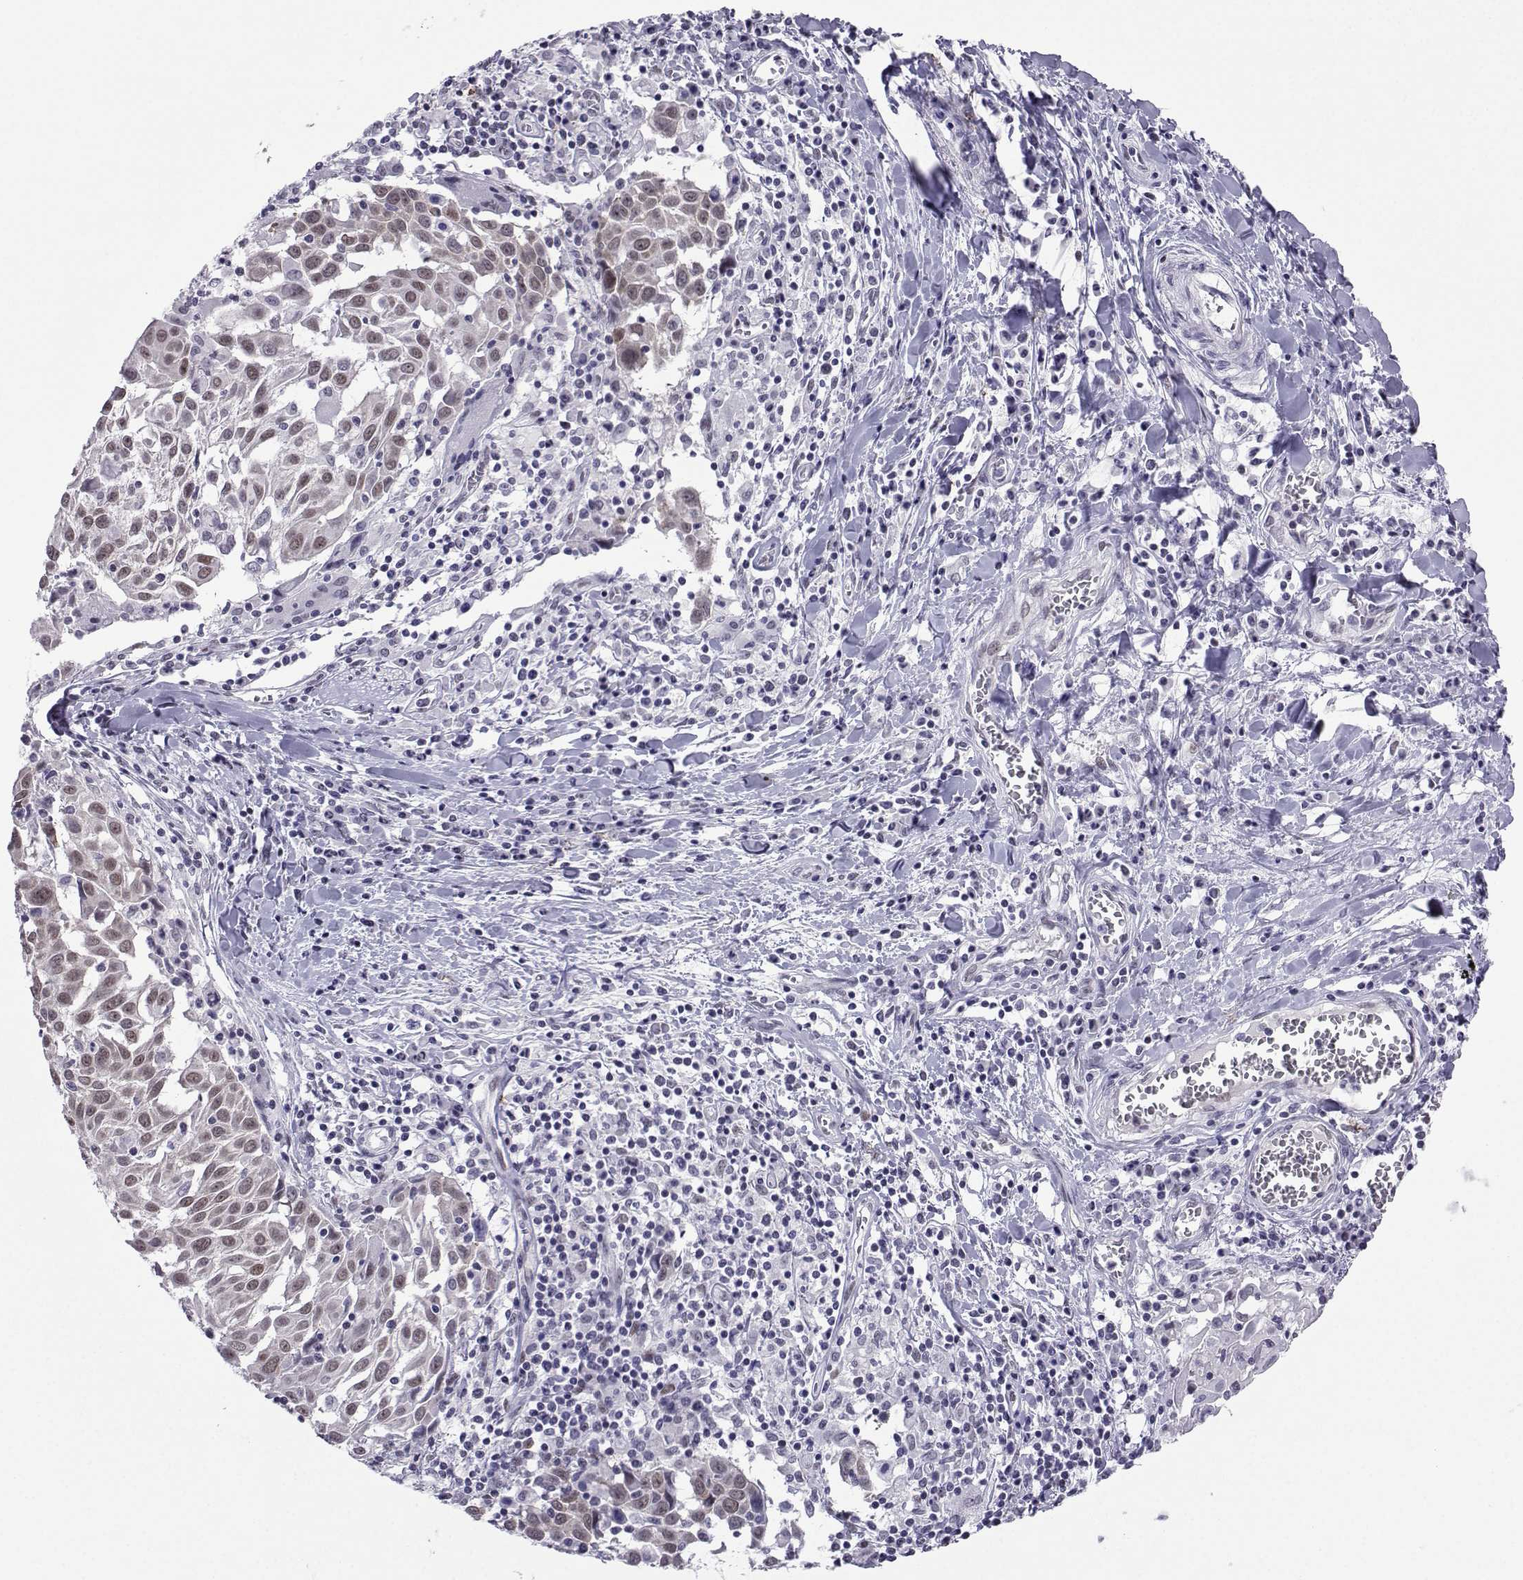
{"staining": {"intensity": "weak", "quantity": "25%-75%", "location": "nuclear"}, "tissue": "lung cancer", "cell_type": "Tumor cells", "image_type": "cancer", "snomed": [{"axis": "morphology", "description": "Squamous cell carcinoma, NOS"}, {"axis": "topography", "description": "Lung"}], "caption": "Squamous cell carcinoma (lung) was stained to show a protein in brown. There is low levels of weak nuclear expression in about 25%-75% of tumor cells. (Brightfield microscopy of DAB IHC at high magnification).", "gene": "LORICRIN", "patient": {"sex": "male", "age": 57}}